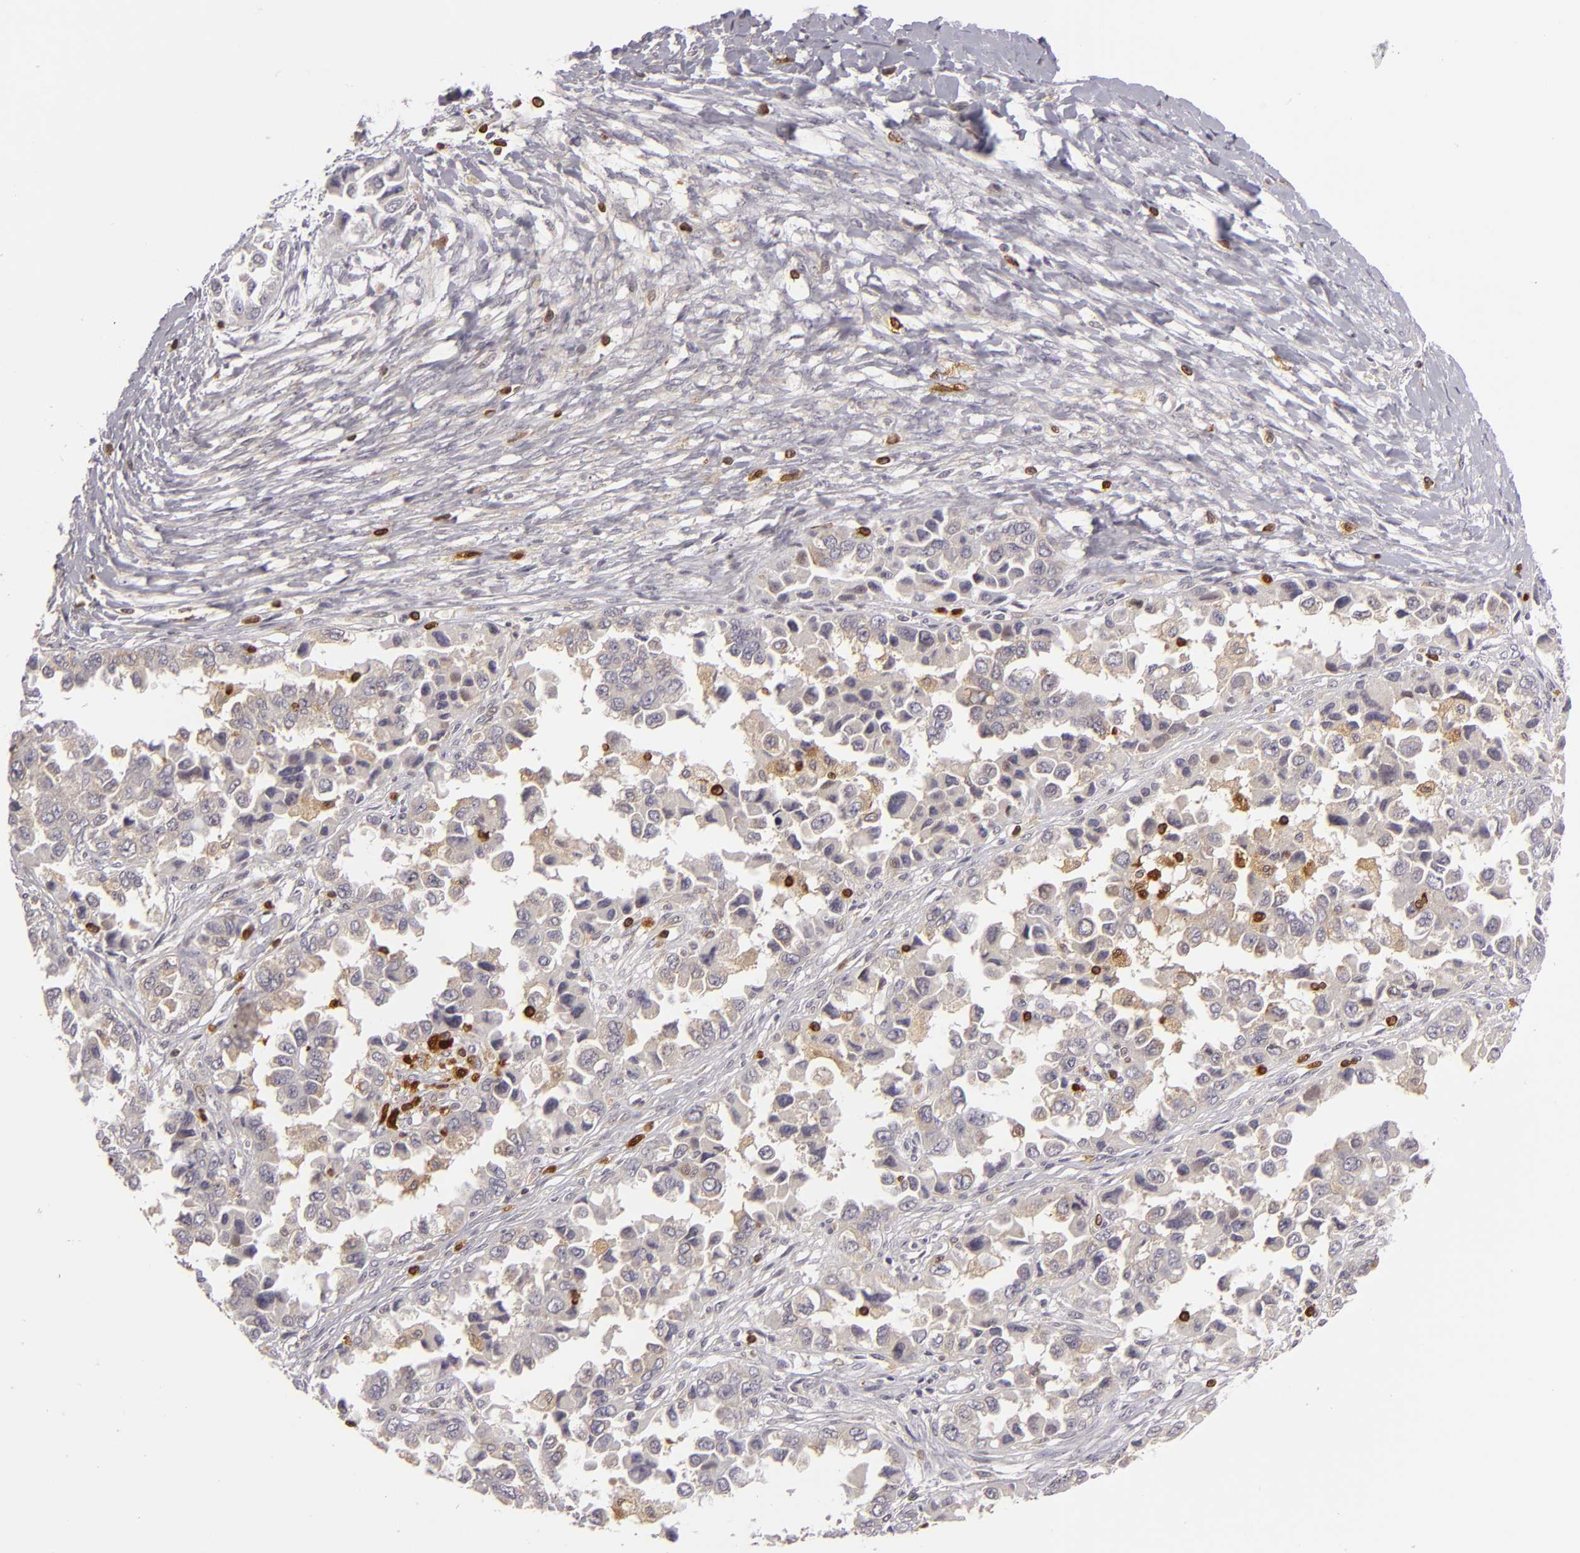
{"staining": {"intensity": "weak", "quantity": "<25%", "location": "cytoplasmic/membranous"}, "tissue": "ovarian cancer", "cell_type": "Tumor cells", "image_type": "cancer", "snomed": [{"axis": "morphology", "description": "Cystadenocarcinoma, serous, NOS"}, {"axis": "topography", "description": "Ovary"}], "caption": "Photomicrograph shows no significant protein expression in tumor cells of ovarian serous cystadenocarcinoma.", "gene": "APOBEC3G", "patient": {"sex": "female", "age": 84}}